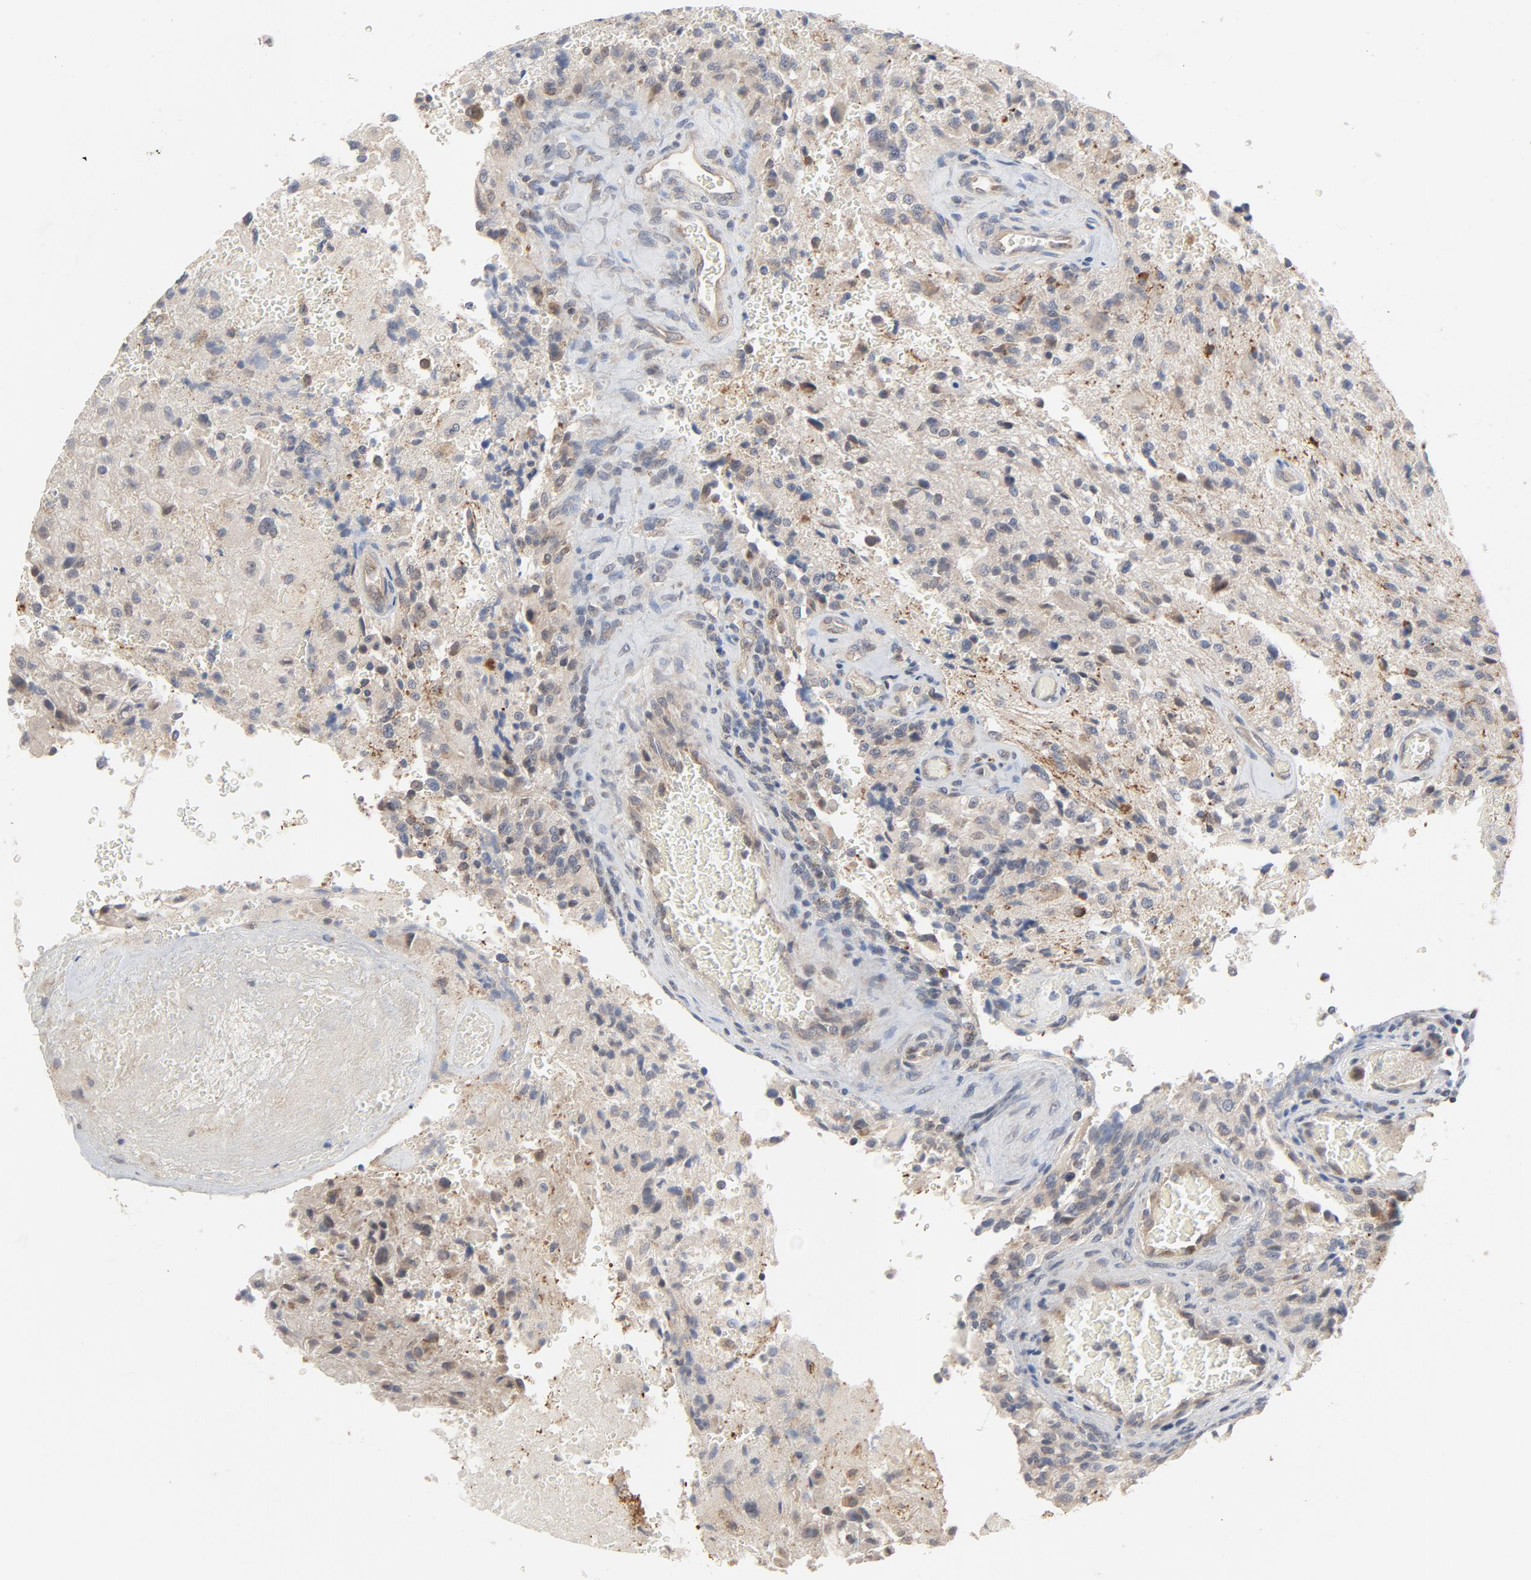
{"staining": {"intensity": "negative", "quantity": "none", "location": "none"}, "tissue": "glioma", "cell_type": "Tumor cells", "image_type": "cancer", "snomed": [{"axis": "morphology", "description": "Normal tissue, NOS"}, {"axis": "morphology", "description": "Glioma, malignant, High grade"}, {"axis": "topography", "description": "Cerebral cortex"}], "caption": "This is a histopathology image of immunohistochemistry (IHC) staining of glioma, which shows no expression in tumor cells.", "gene": "C14orf119", "patient": {"sex": "male", "age": 56}}